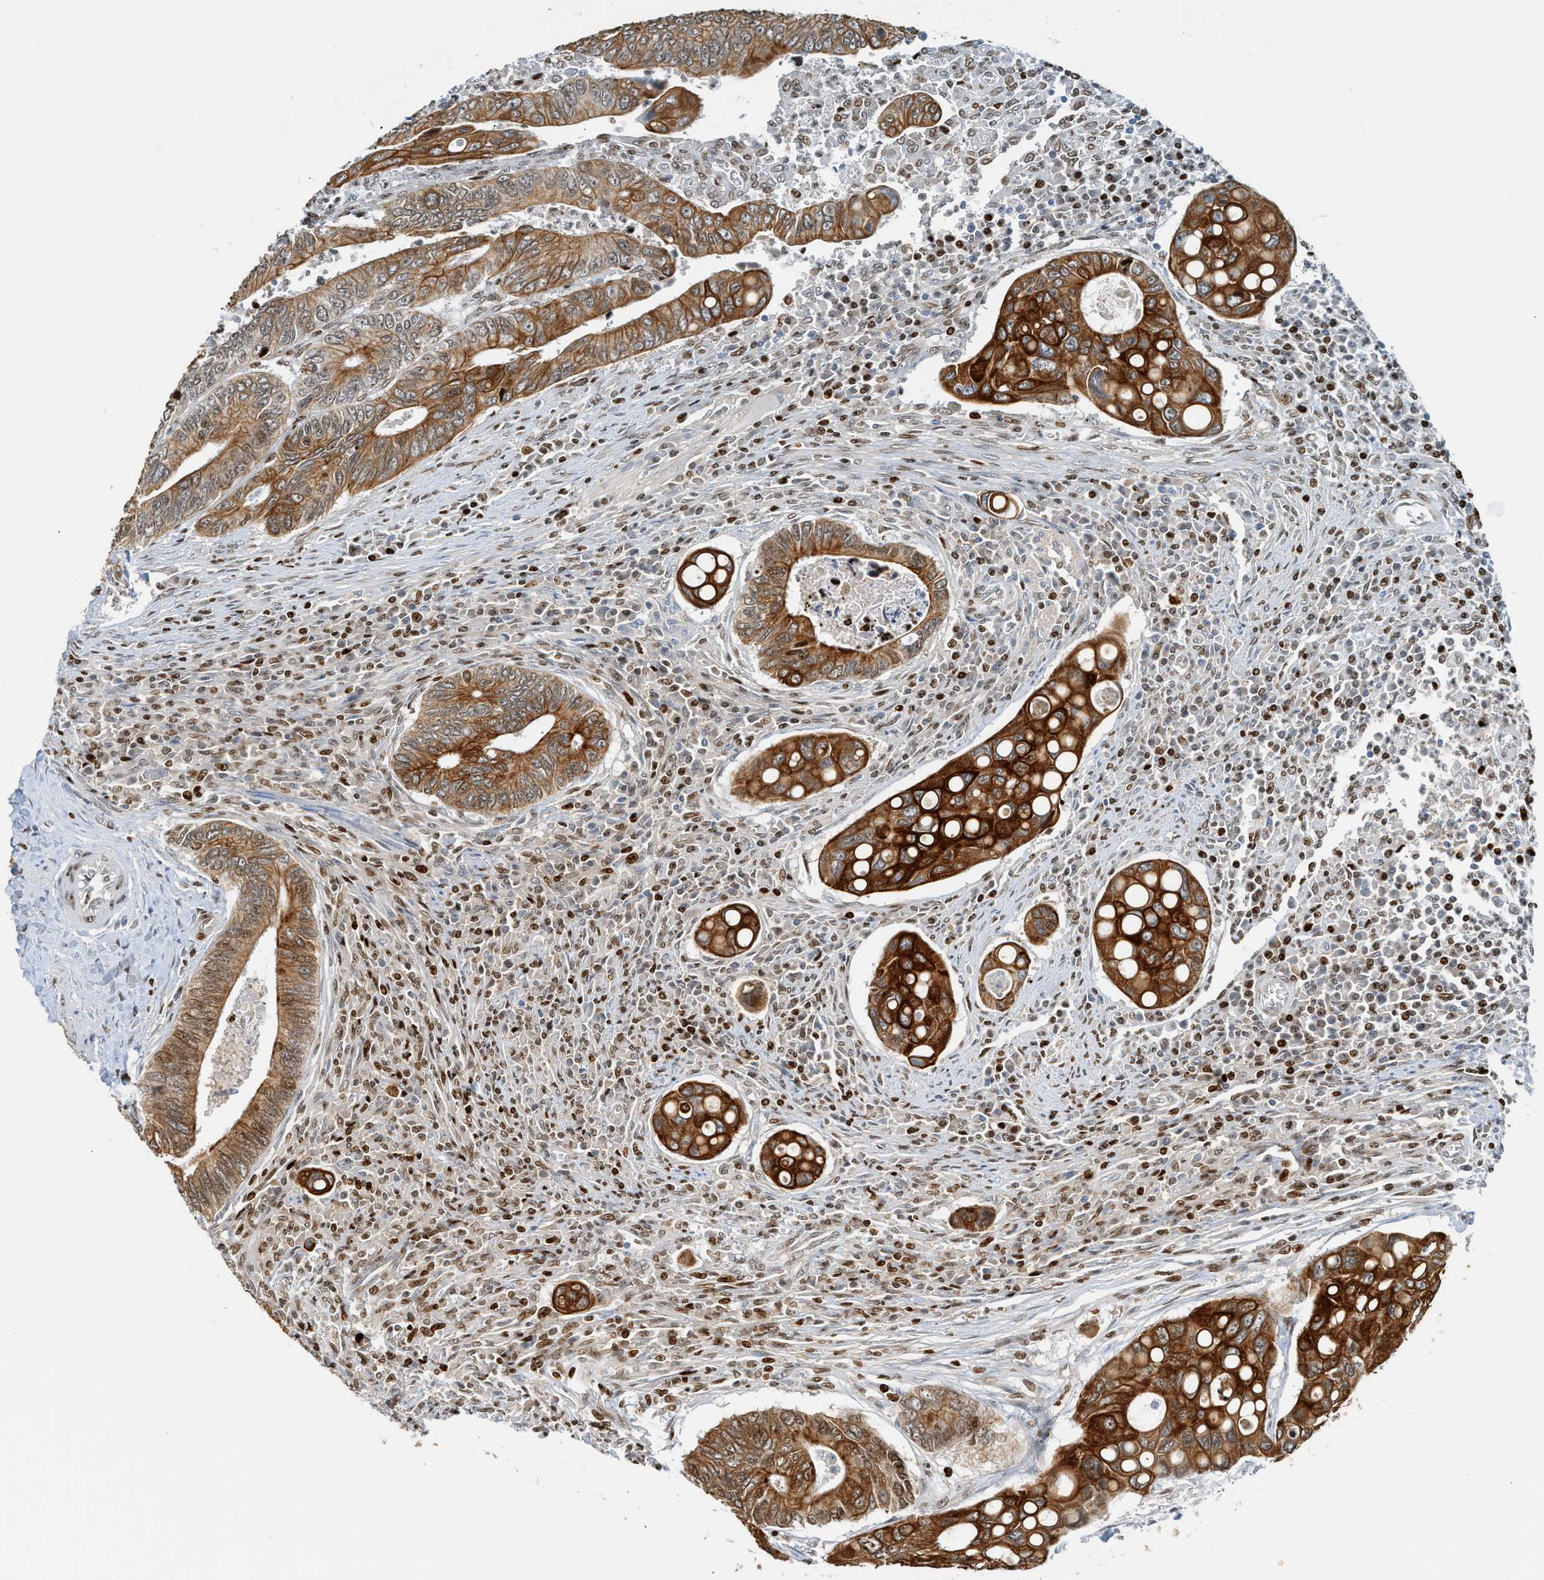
{"staining": {"intensity": "strong", "quantity": "25%-75%", "location": "cytoplasmic/membranous,nuclear"}, "tissue": "colorectal cancer", "cell_type": "Tumor cells", "image_type": "cancer", "snomed": [{"axis": "morphology", "description": "Inflammation, NOS"}, {"axis": "morphology", "description": "Adenocarcinoma, NOS"}, {"axis": "topography", "description": "Colon"}], "caption": "High-power microscopy captured an immunohistochemistry (IHC) image of adenocarcinoma (colorectal), revealing strong cytoplasmic/membranous and nuclear expression in approximately 25%-75% of tumor cells. (IHC, brightfield microscopy, high magnification).", "gene": "SH3D19", "patient": {"sex": "male", "age": 72}}